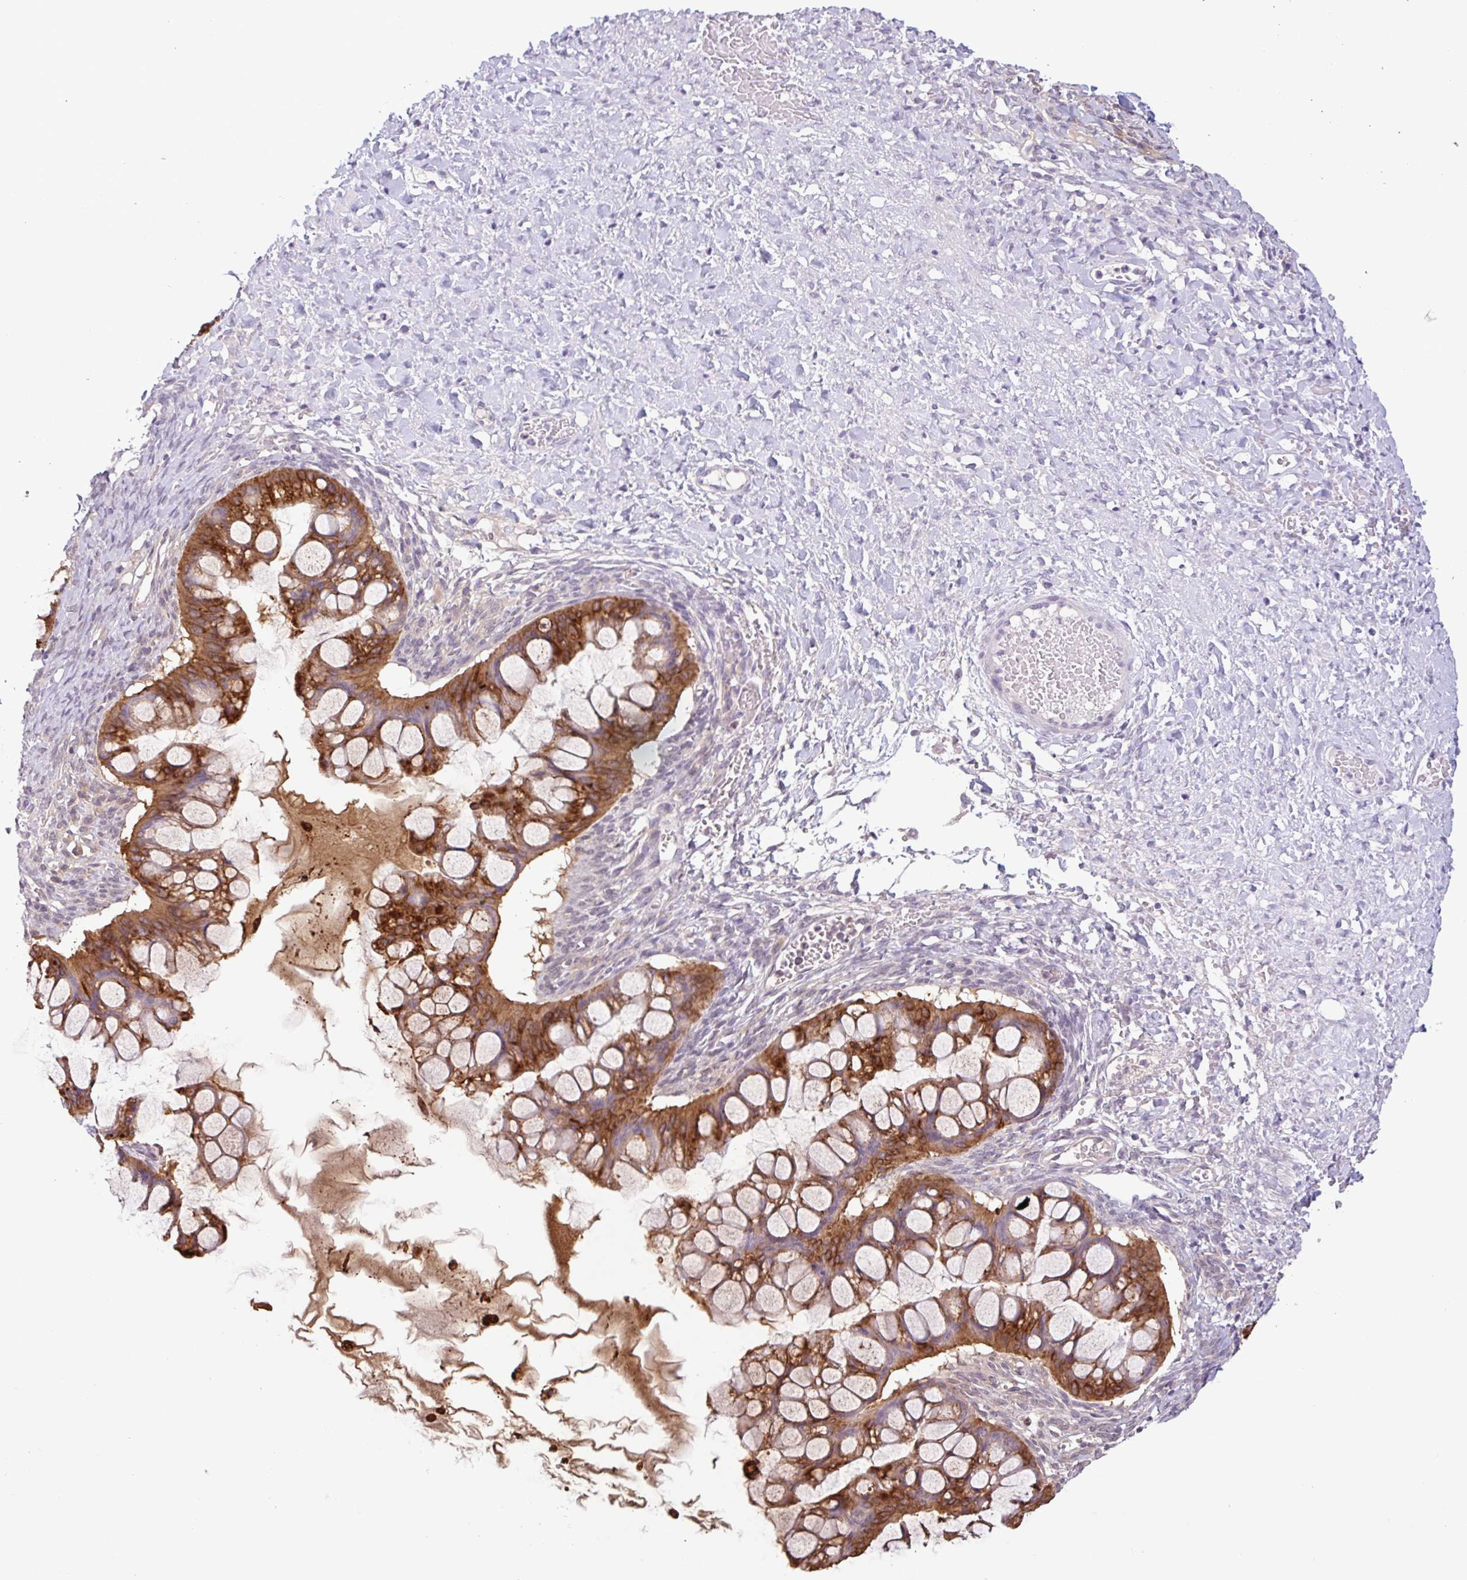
{"staining": {"intensity": "strong", "quantity": ">75%", "location": "cytoplasmic/membranous"}, "tissue": "ovarian cancer", "cell_type": "Tumor cells", "image_type": "cancer", "snomed": [{"axis": "morphology", "description": "Cystadenocarcinoma, mucinous, NOS"}, {"axis": "topography", "description": "Ovary"}], "caption": "There is high levels of strong cytoplasmic/membranous staining in tumor cells of ovarian mucinous cystadenocarcinoma, as demonstrated by immunohistochemical staining (brown color).", "gene": "CTSE", "patient": {"sex": "female", "age": 73}}